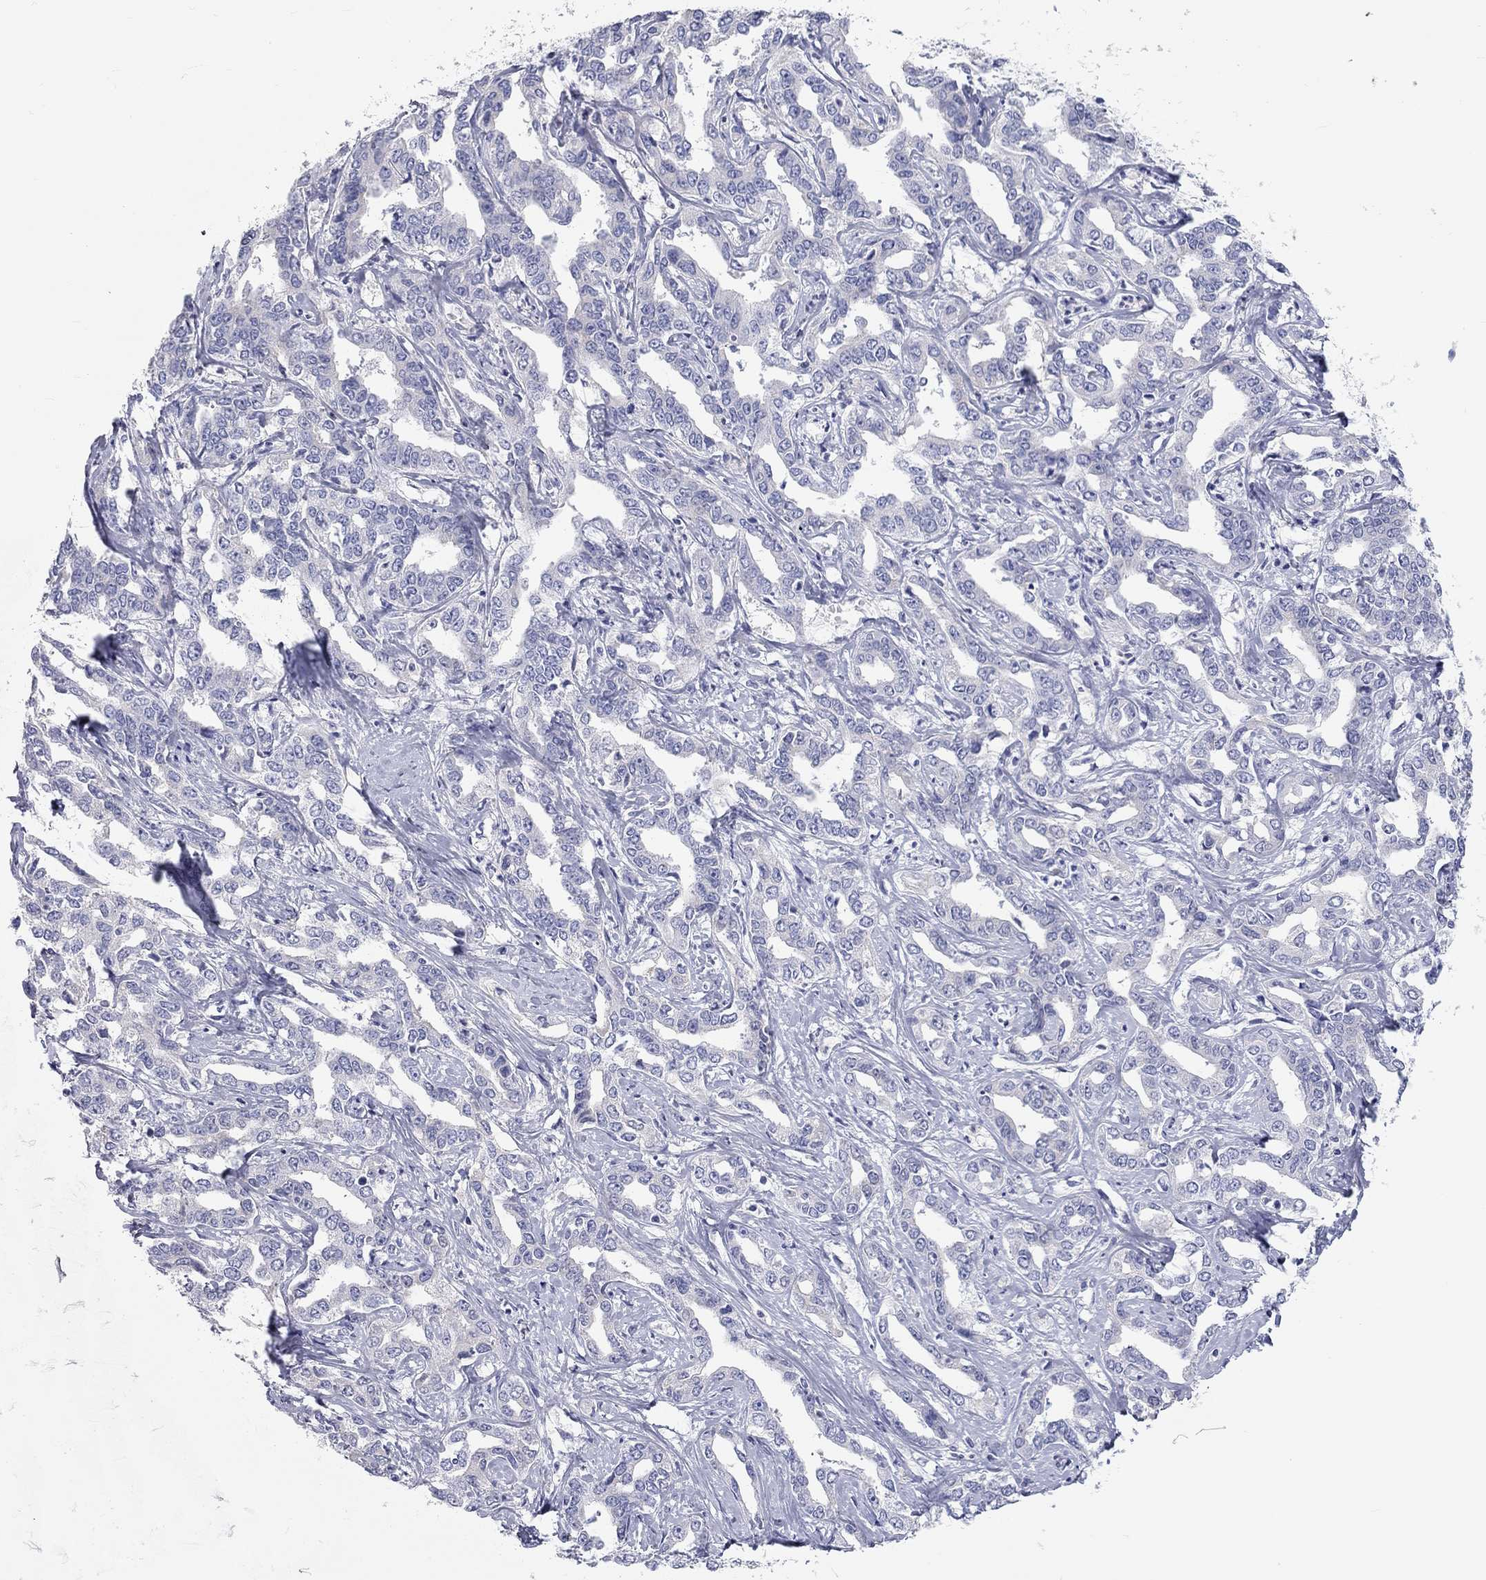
{"staining": {"intensity": "negative", "quantity": "none", "location": "none"}, "tissue": "liver cancer", "cell_type": "Tumor cells", "image_type": "cancer", "snomed": [{"axis": "morphology", "description": "Cholangiocarcinoma"}, {"axis": "topography", "description": "Liver"}], "caption": "A micrograph of human liver cholangiocarcinoma is negative for staining in tumor cells.", "gene": "ST7L", "patient": {"sex": "male", "age": 59}}